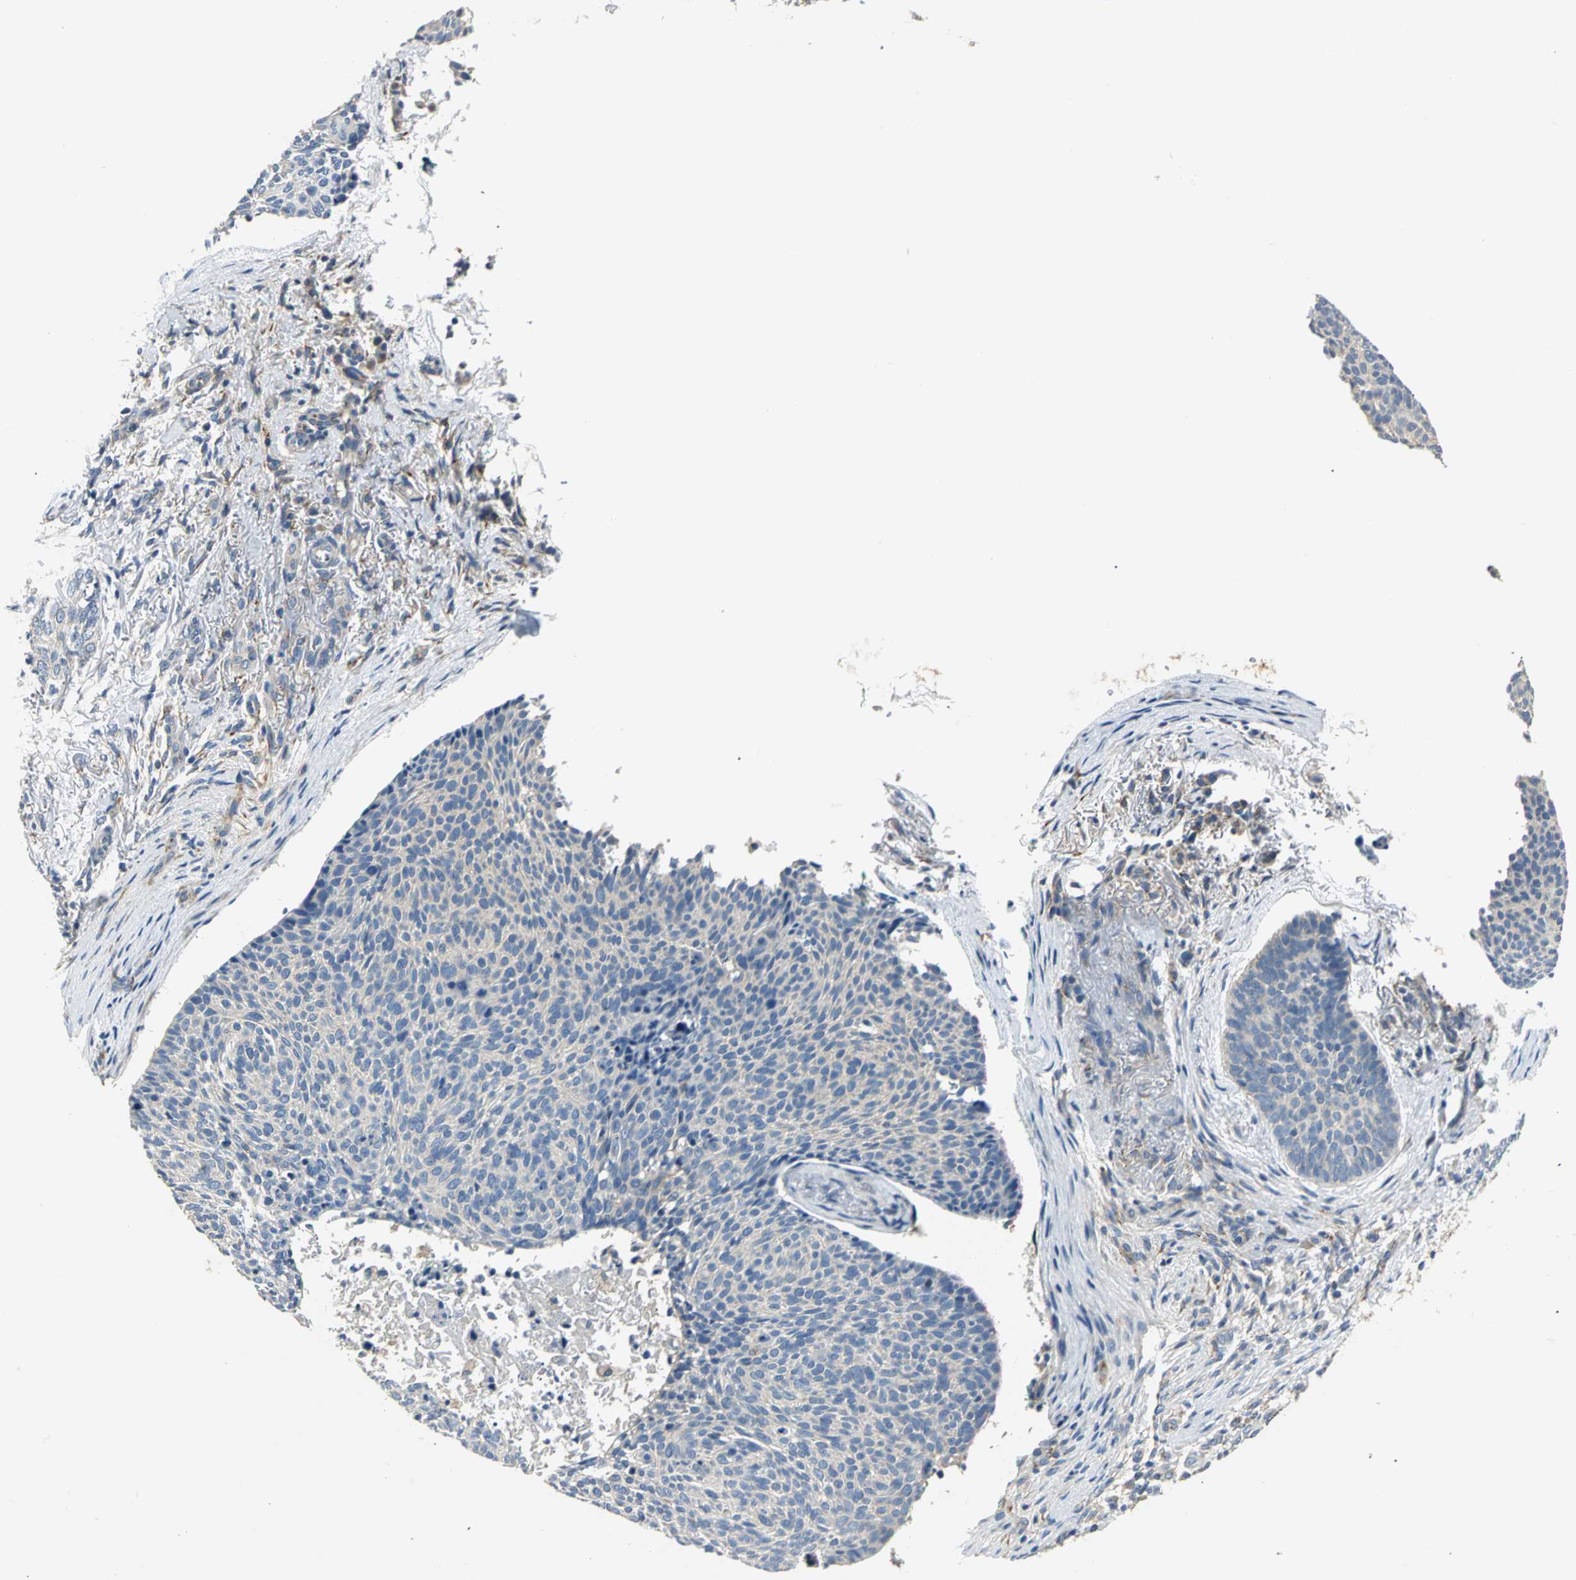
{"staining": {"intensity": "weak", "quantity": "25%-75%", "location": "cytoplasmic/membranous"}, "tissue": "skin cancer", "cell_type": "Tumor cells", "image_type": "cancer", "snomed": [{"axis": "morphology", "description": "Normal tissue, NOS"}, {"axis": "morphology", "description": "Basal cell carcinoma"}, {"axis": "topography", "description": "Skin"}], "caption": "IHC image of neoplastic tissue: basal cell carcinoma (skin) stained using immunohistochemistry shows low levels of weak protein expression localized specifically in the cytoplasmic/membranous of tumor cells, appearing as a cytoplasmic/membranous brown color.", "gene": "B3GNT2", "patient": {"sex": "female", "age": 57}}